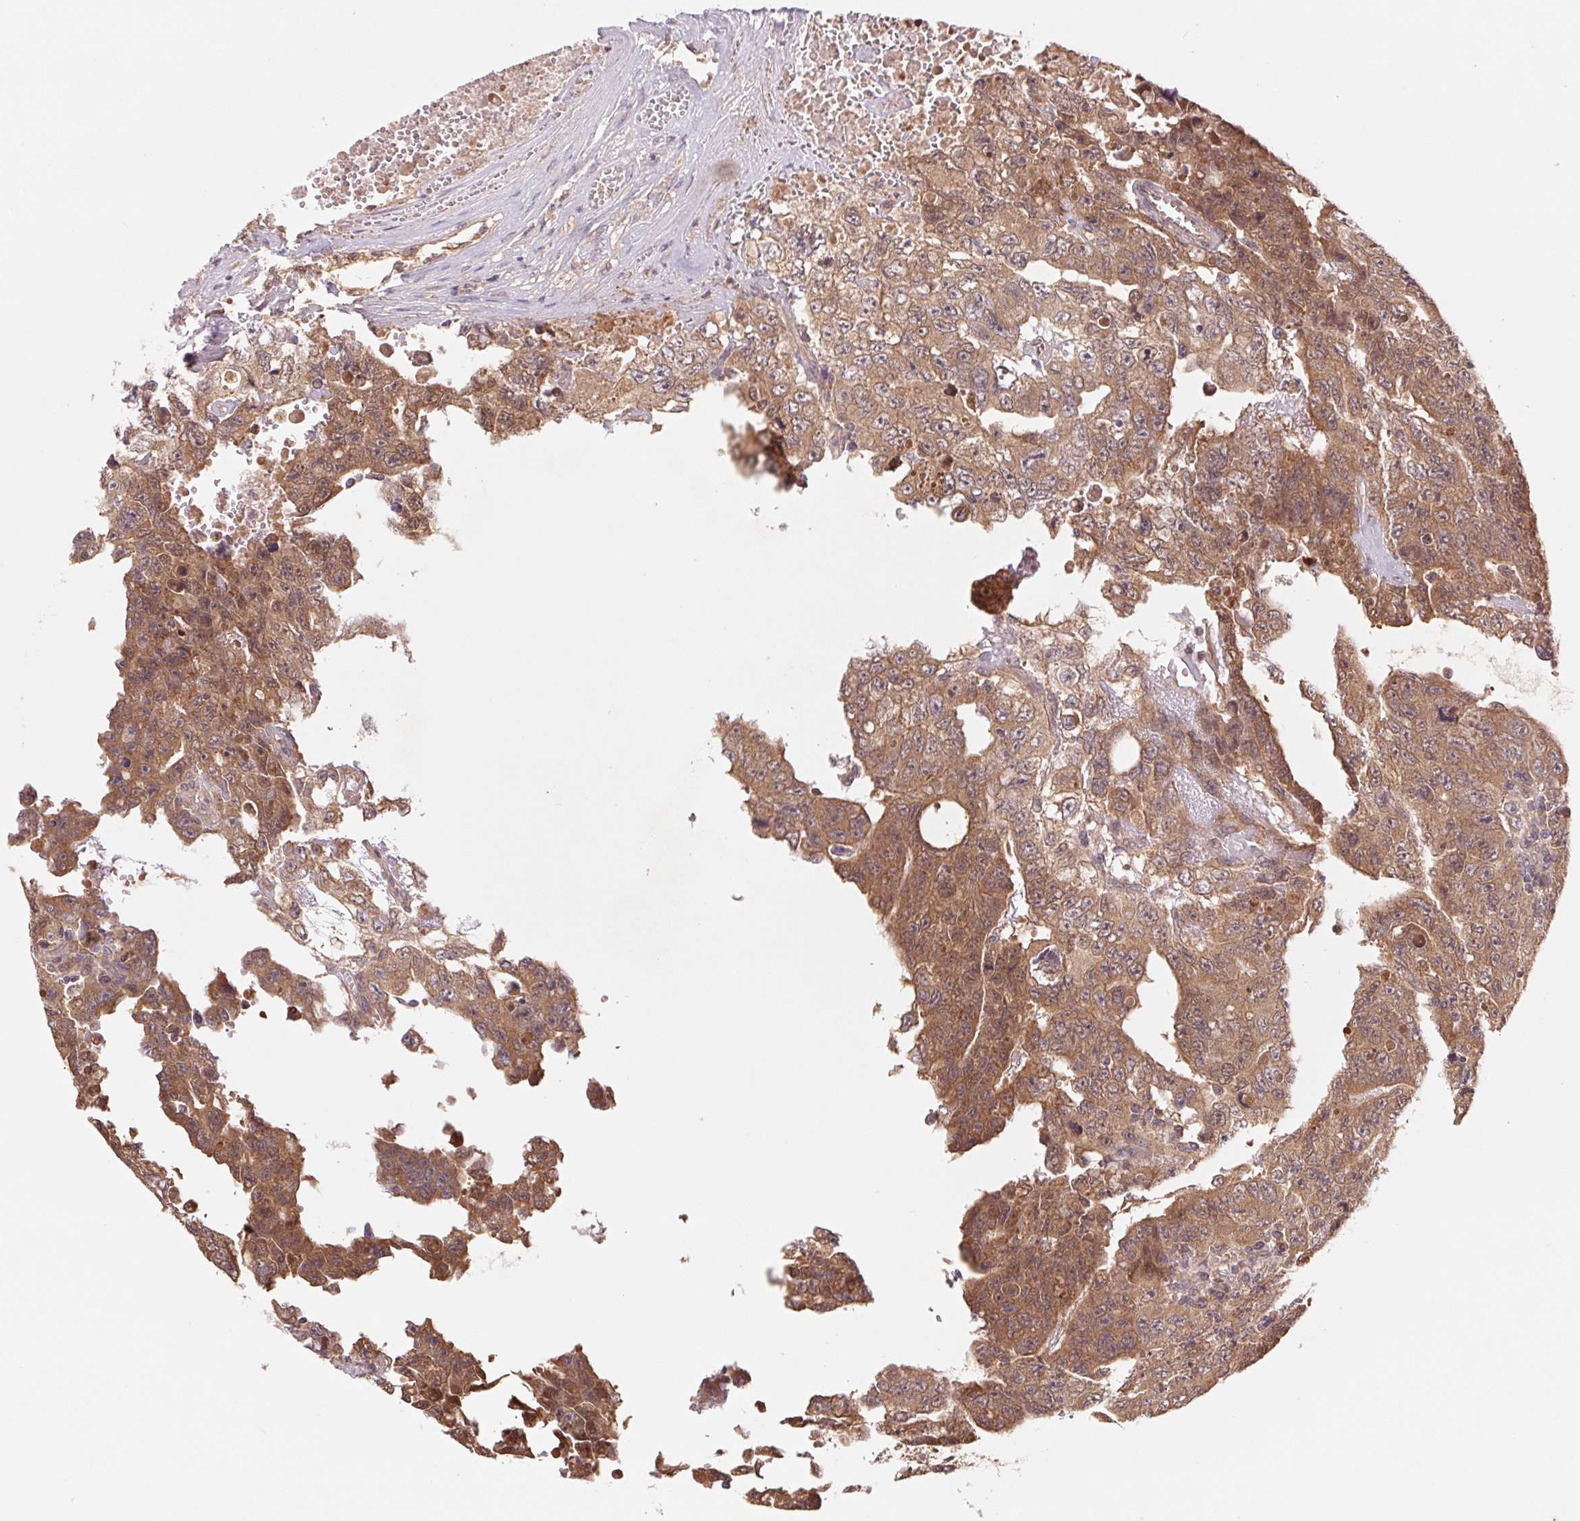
{"staining": {"intensity": "moderate", "quantity": ">75%", "location": "cytoplasmic/membranous,nuclear"}, "tissue": "testis cancer", "cell_type": "Tumor cells", "image_type": "cancer", "snomed": [{"axis": "morphology", "description": "Carcinoma, Embryonal, NOS"}, {"axis": "topography", "description": "Testis"}], "caption": "High-power microscopy captured an immunohistochemistry image of testis cancer, revealing moderate cytoplasmic/membranous and nuclear positivity in approximately >75% of tumor cells.", "gene": "RRM1", "patient": {"sex": "male", "age": 24}}